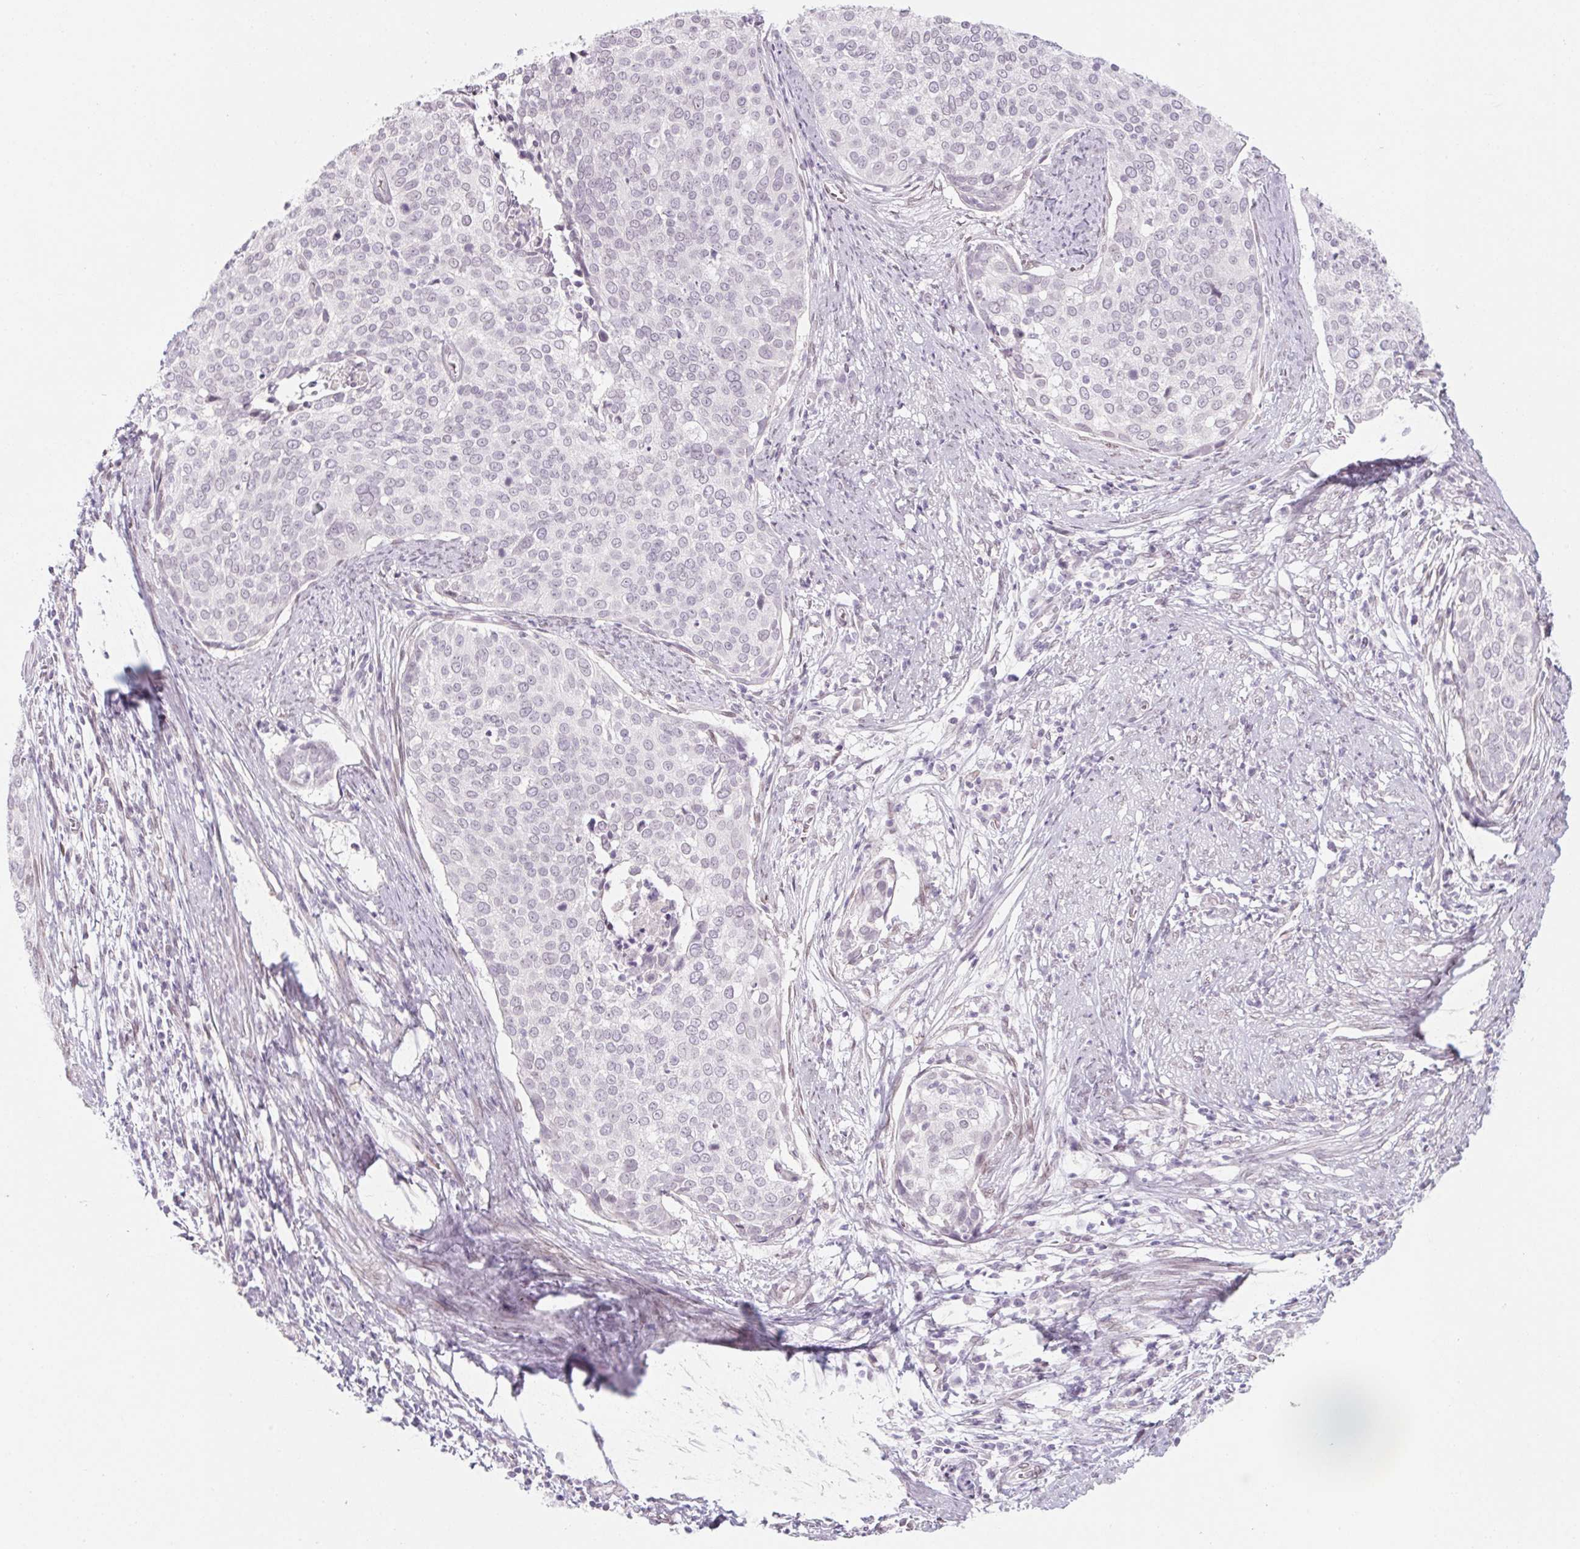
{"staining": {"intensity": "negative", "quantity": "none", "location": "none"}, "tissue": "cervical cancer", "cell_type": "Tumor cells", "image_type": "cancer", "snomed": [{"axis": "morphology", "description": "Squamous cell carcinoma, NOS"}, {"axis": "topography", "description": "Cervix"}], "caption": "Tumor cells show no significant protein expression in squamous cell carcinoma (cervical).", "gene": "KCNQ2", "patient": {"sex": "female", "age": 39}}